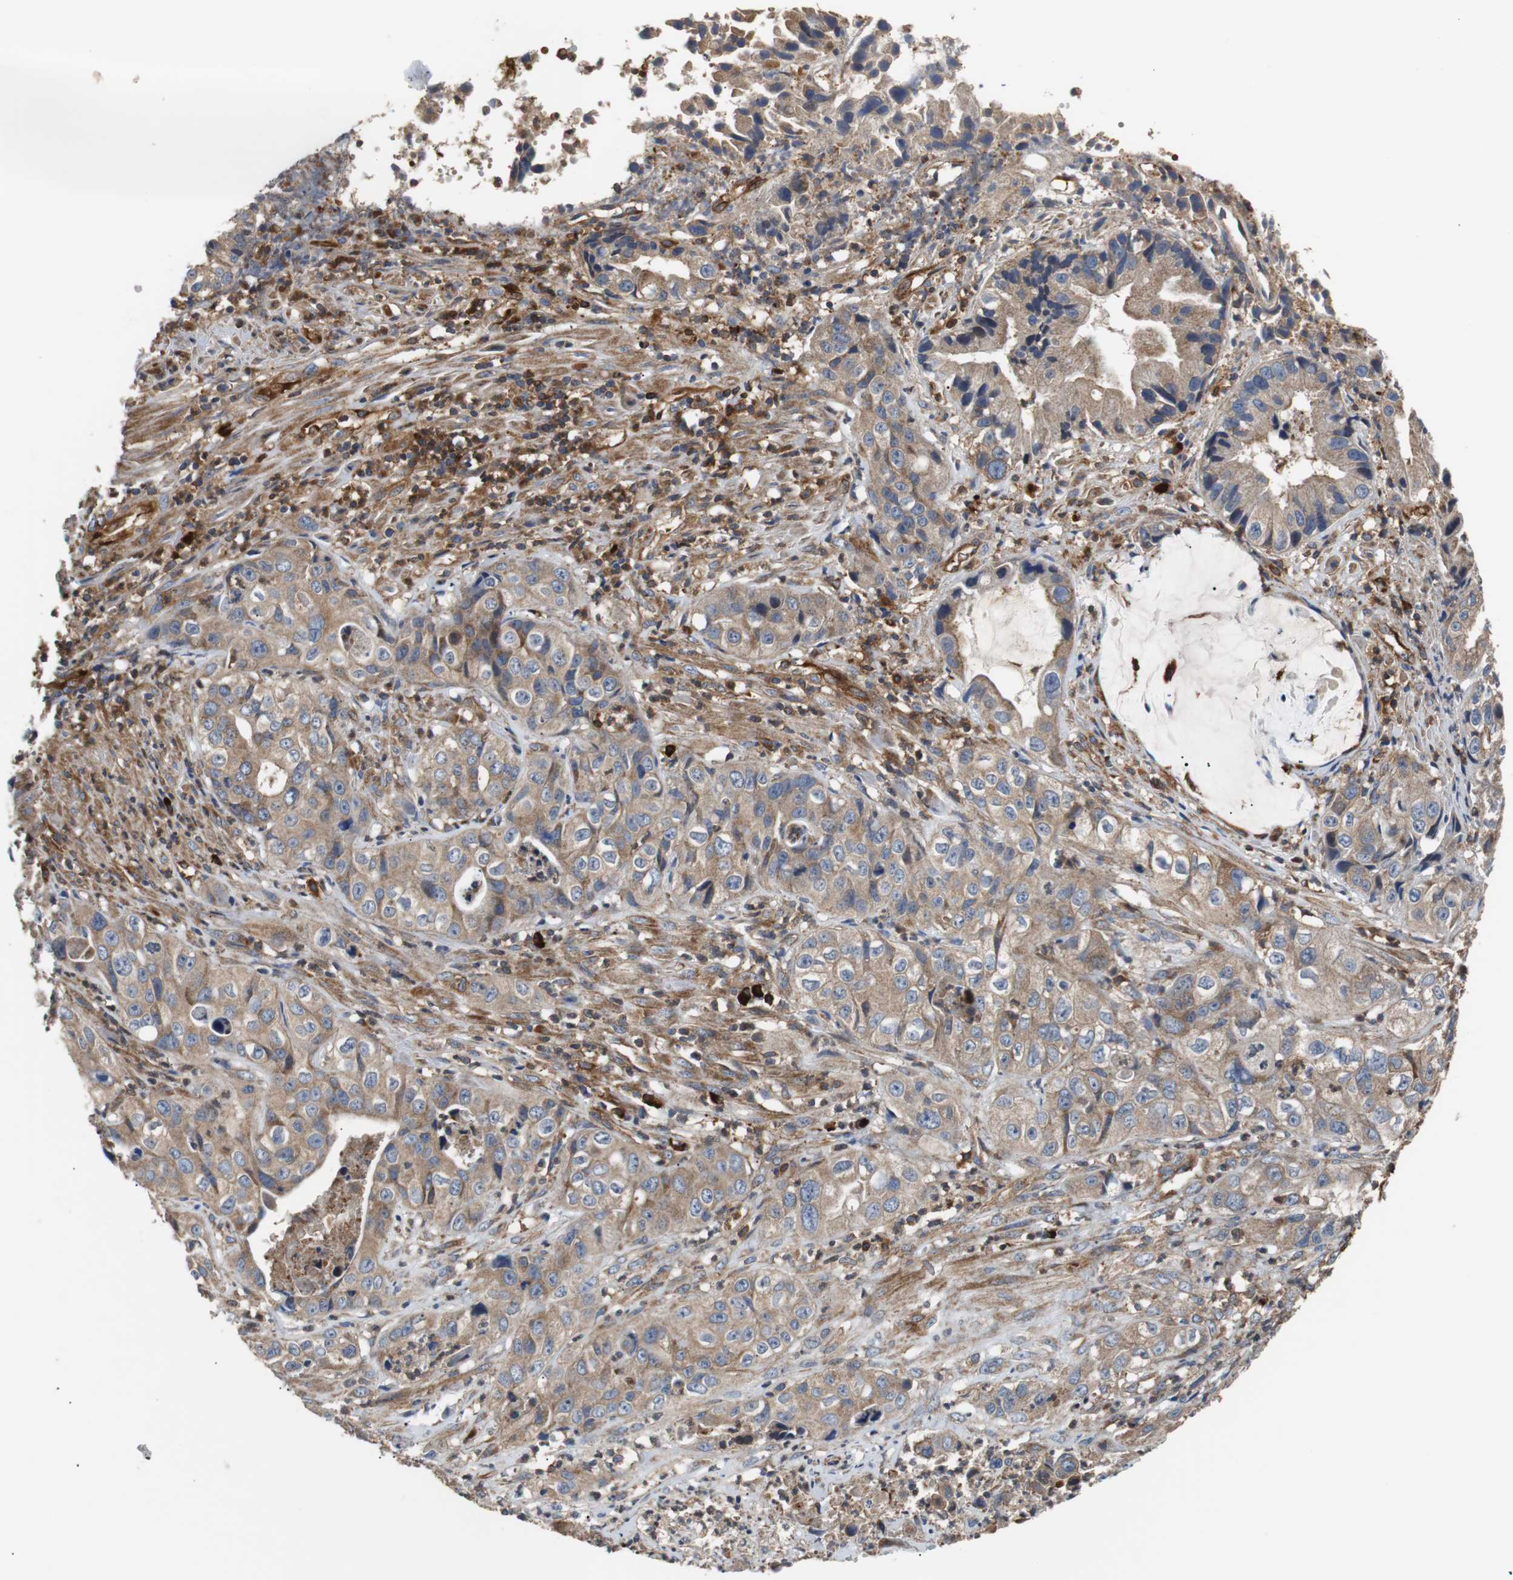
{"staining": {"intensity": "moderate", "quantity": ">75%", "location": "cytoplasmic/membranous"}, "tissue": "liver cancer", "cell_type": "Tumor cells", "image_type": "cancer", "snomed": [{"axis": "morphology", "description": "Cholangiocarcinoma"}, {"axis": "topography", "description": "Liver"}], "caption": "High-power microscopy captured an IHC micrograph of liver cholangiocarcinoma, revealing moderate cytoplasmic/membranous positivity in about >75% of tumor cells.", "gene": "PLCG2", "patient": {"sex": "female", "age": 61}}